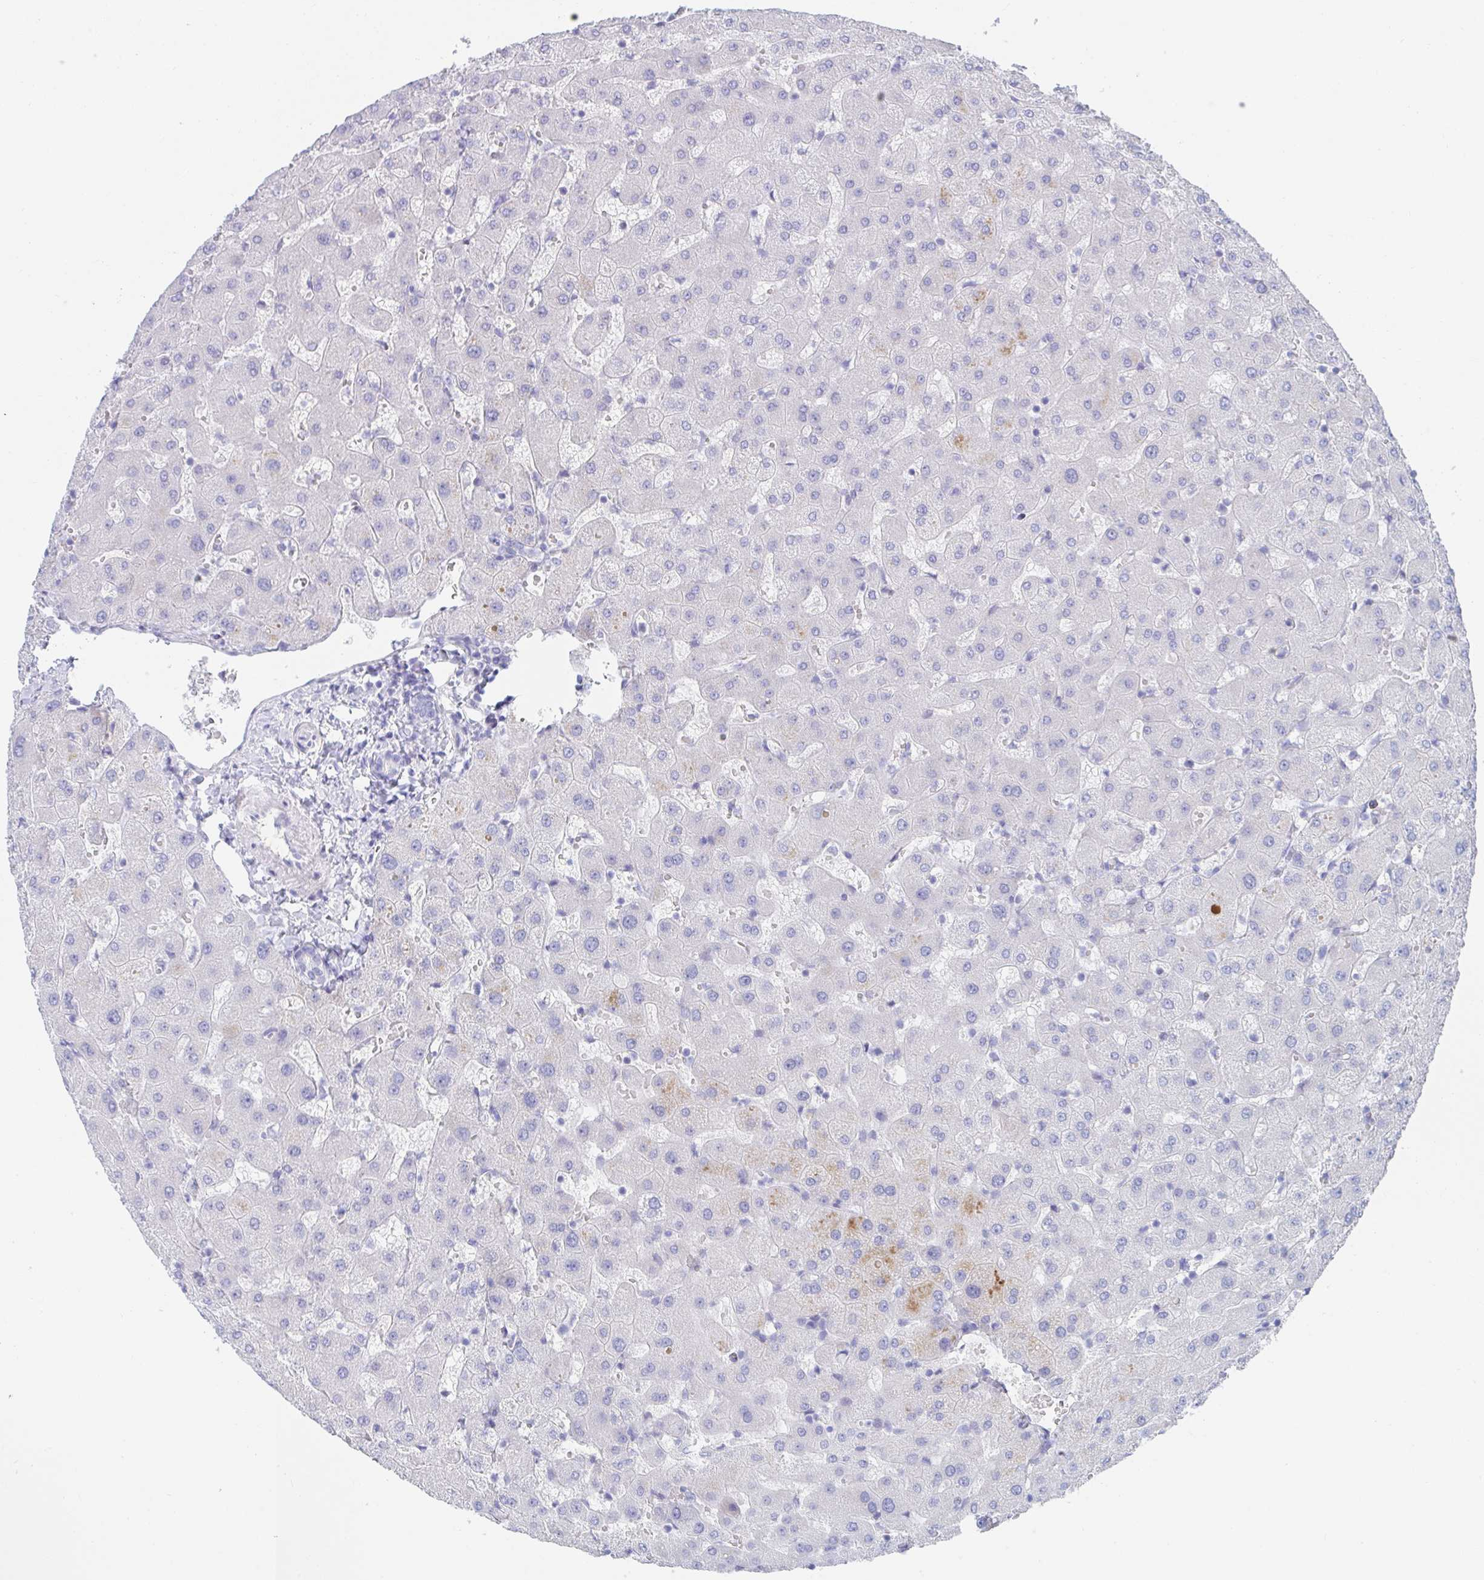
{"staining": {"intensity": "negative", "quantity": "none", "location": "none"}, "tissue": "liver", "cell_type": "Cholangiocytes", "image_type": "normal", "snomed": [{"axis": "morphology", "description": "Normal tissue, NOS"}, {"axis": "topography", "description": "Liver"}], "caption": "IHC micrograph of benign liver: human liver stained with DAB (3,3'-diaminobenzidine) displays no significant protein staining in cholangiocytes.", "gene": "TNFAIP6", "patient": {"sex": "female", "age": 63}}